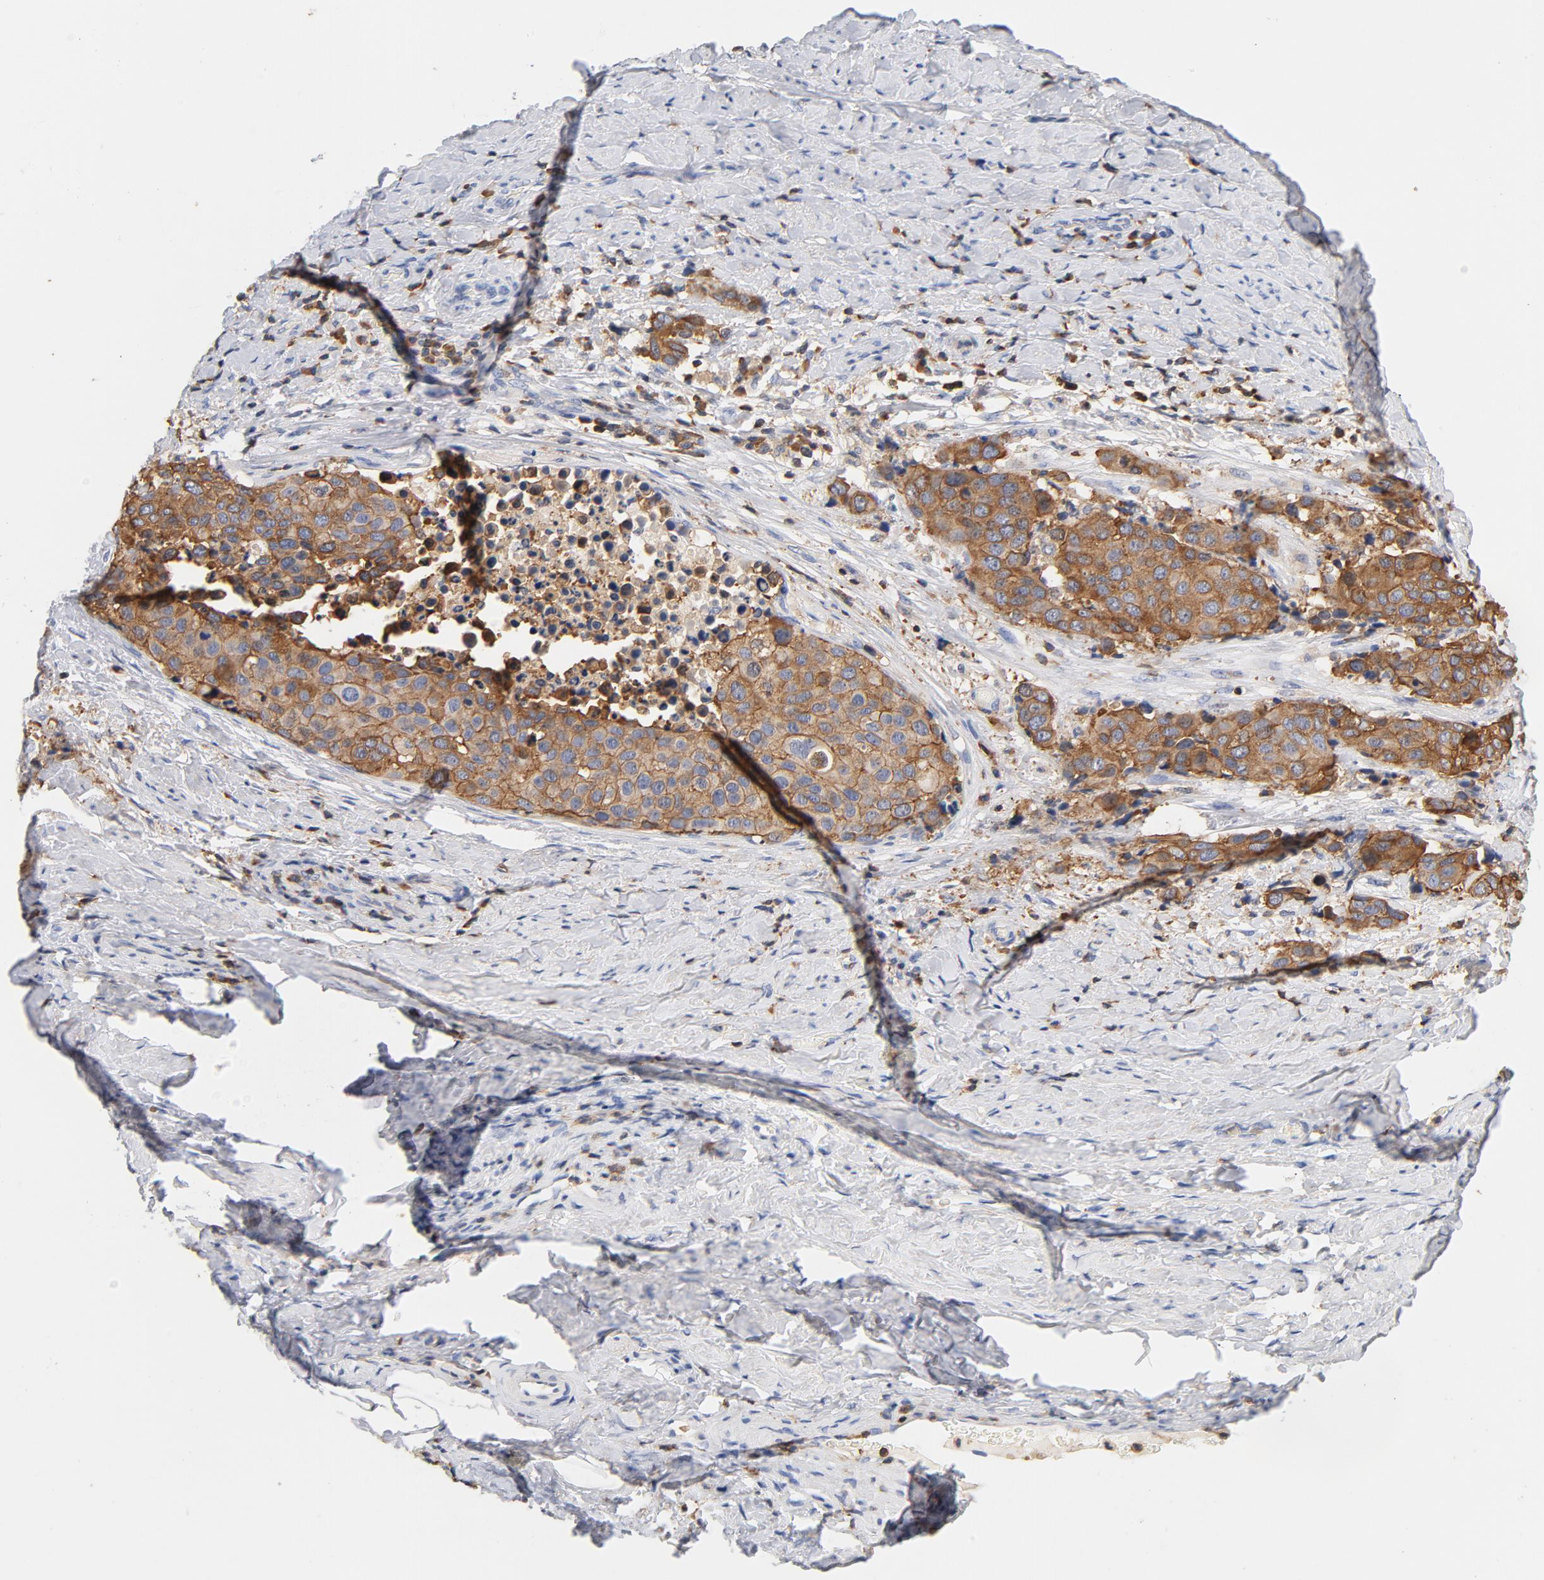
{"staining": {"intensity": "moderate", "quantity": ">75%", "location": "cytoplasmic/membranous"}, "tissue": "cervical cancer", "cell_type": "Tumor cells", "image_type": "cancer", "snomed": [{"axis": "morphology", "description": "Squamous cell carcinoma, NOS"}, {"axis": "topography", "description": "Cervix"}], "caption": "Immunohistochemistry of cervical cancer (squamous cell carcinoma) reveals medium levels of moderate cytoplasmic/membranous staining in about >75% of tumor cells.", "gene": "EZR", "patient": {"sex": "female", "age": 54}}